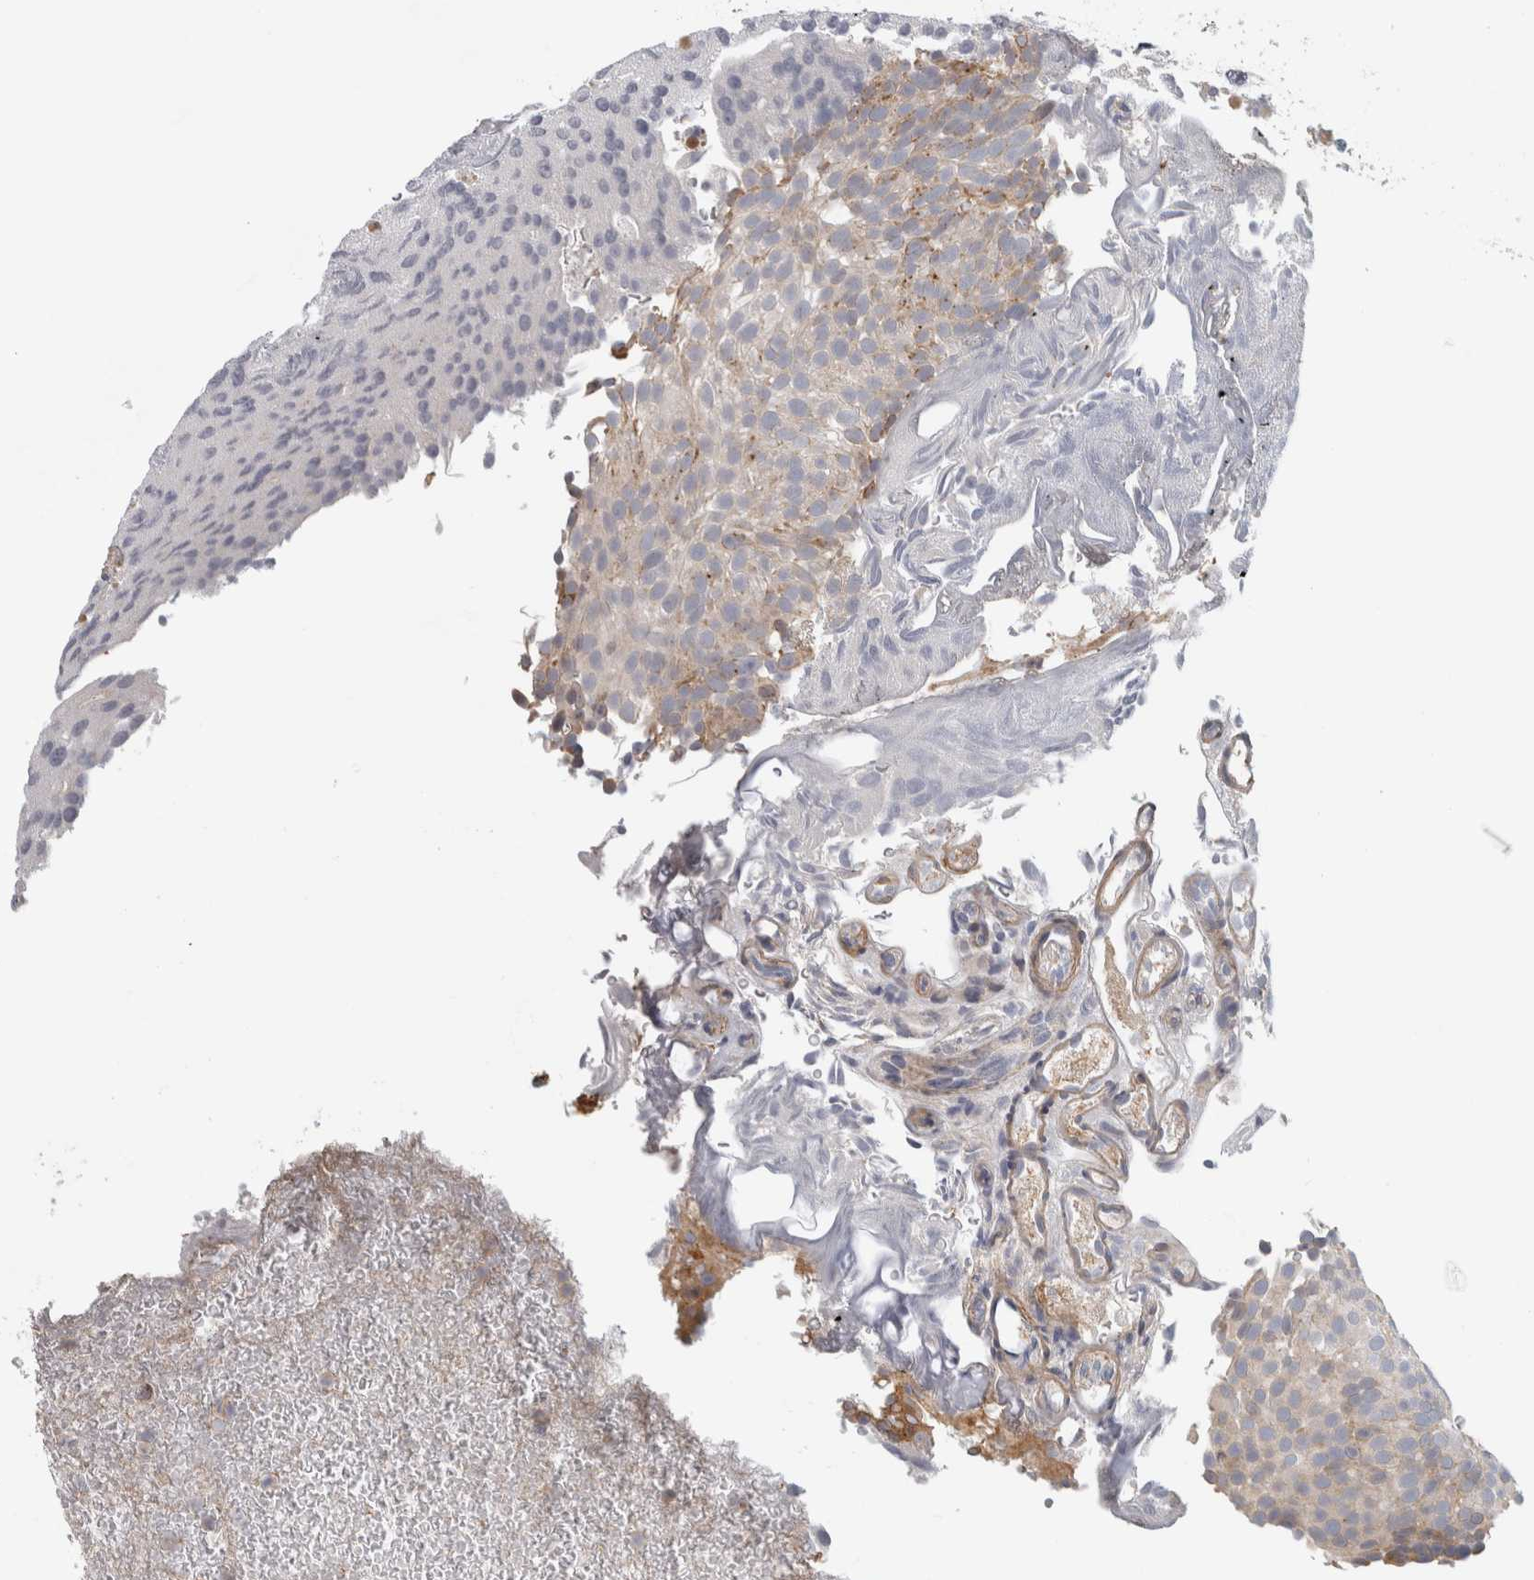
{"staining": {"intensity": "weak", "quantity": "<25%", "location": "cytoplasmic/membranous"}, "tissue": "urothelial cancer", "cell_type": "Tumor cells", "image_type": "cancer", "snomed": [{"axis": "morphology", "description": "Urothelial carcinoma, Low grade"}, {"axis": "topography", "description": "Urinary bladder"}], "caption": "Immunohistochemistry (IHC) image of neoplastic tissue: human urothelial cancer stained with DAB reveals no significant protein expression in tumor cells. (DAB immunohistochemistry (IHC) visualized using brightfield microscopy, high magnification).", "gene": "ZNF804B", "patient": {"sex": "male", "age": 78}}